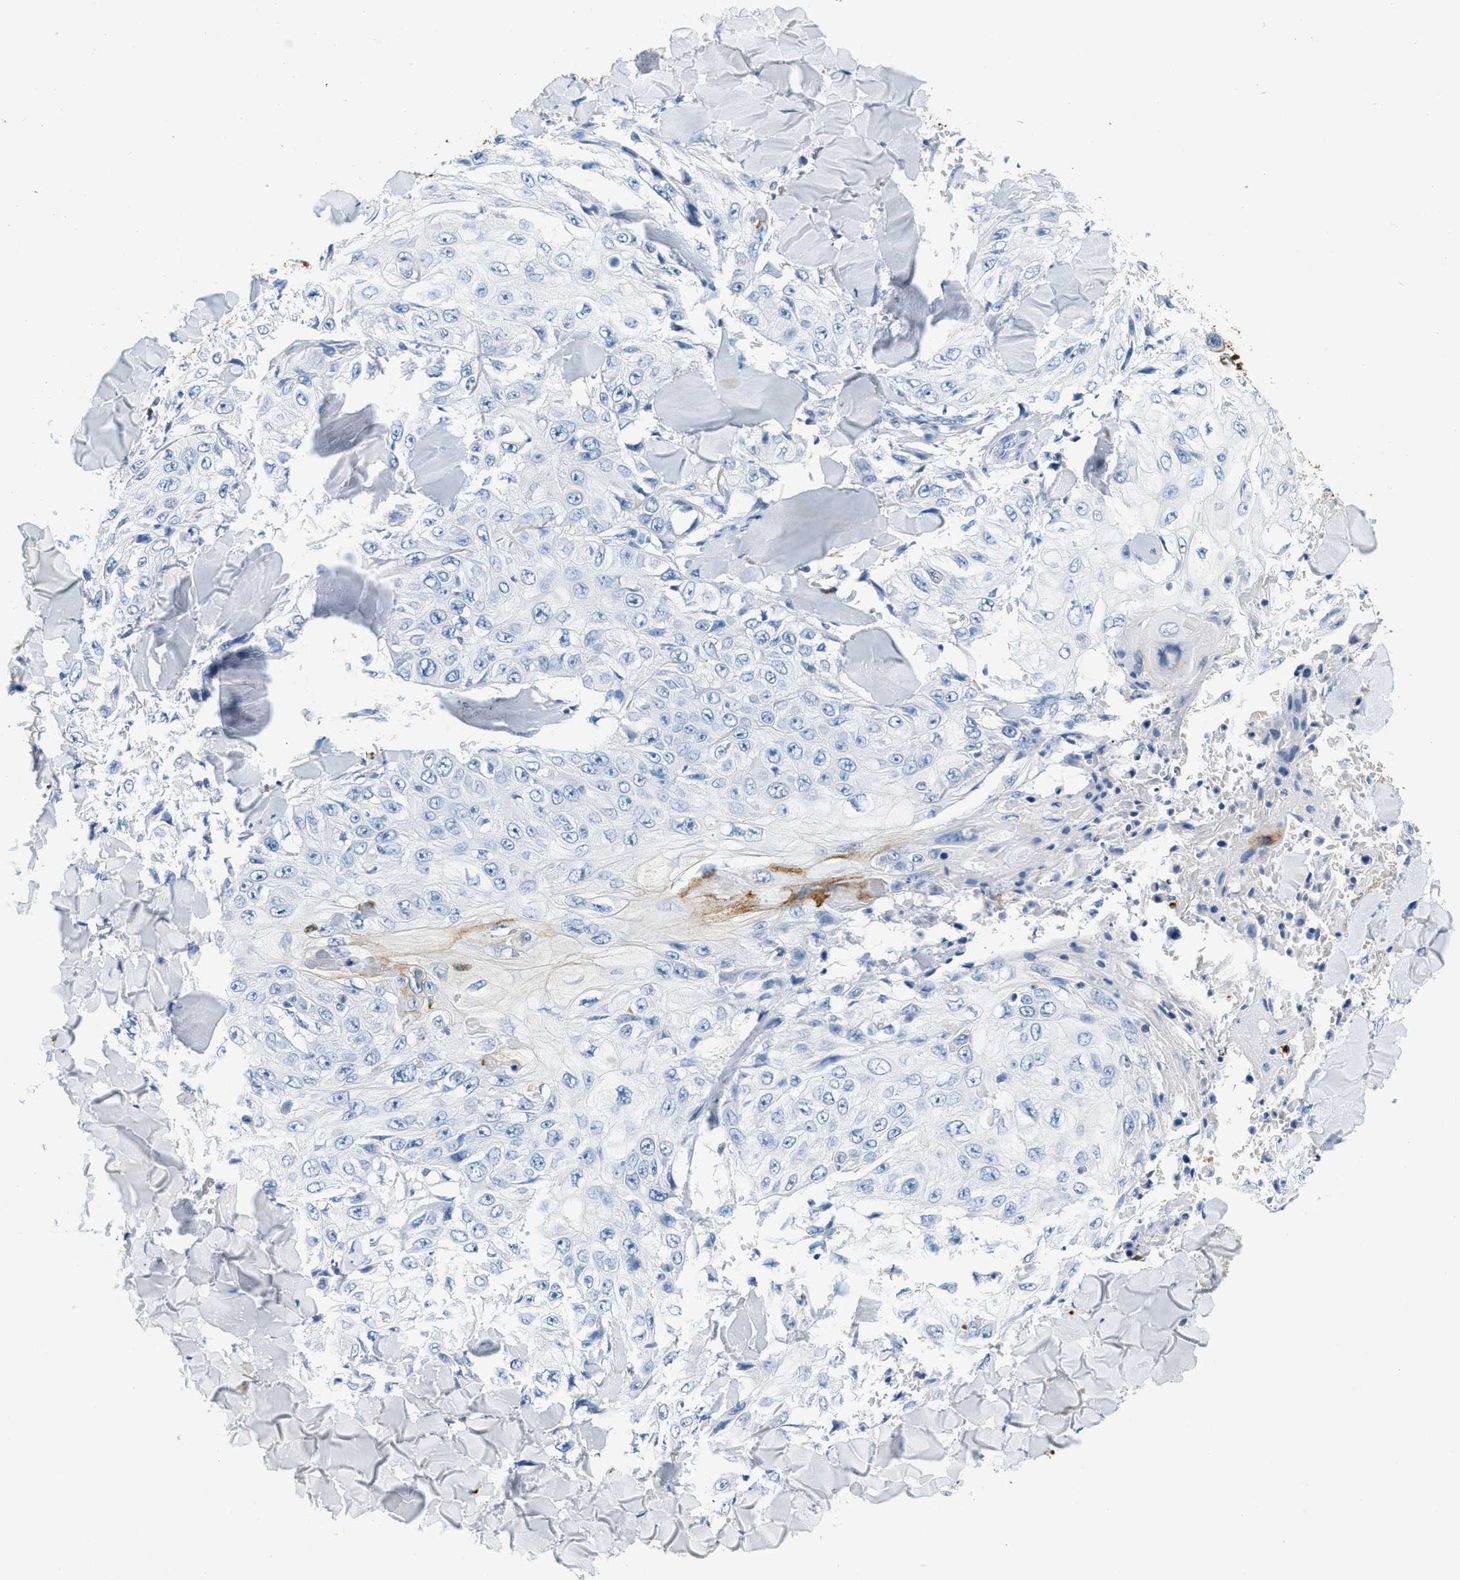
{"staining": {"intensity": "negative", "quantity": "none", "location": "none"}, "tissue": "skin cancer", "cell_type": "Tumor cells", "image_type": "cancer", "snomed": [{"axis": "morphology", "description": "Squamous cell carcinoma, NOS"}, {"axis": "topography", "description": "Skin"}], "caption": "Immunohistochemistry (IHC) of skin squamous cell carcinoma shows no expression in tumor cells.", "gene": "LCN2", "patient": {"sex": "male", "age": 86}}